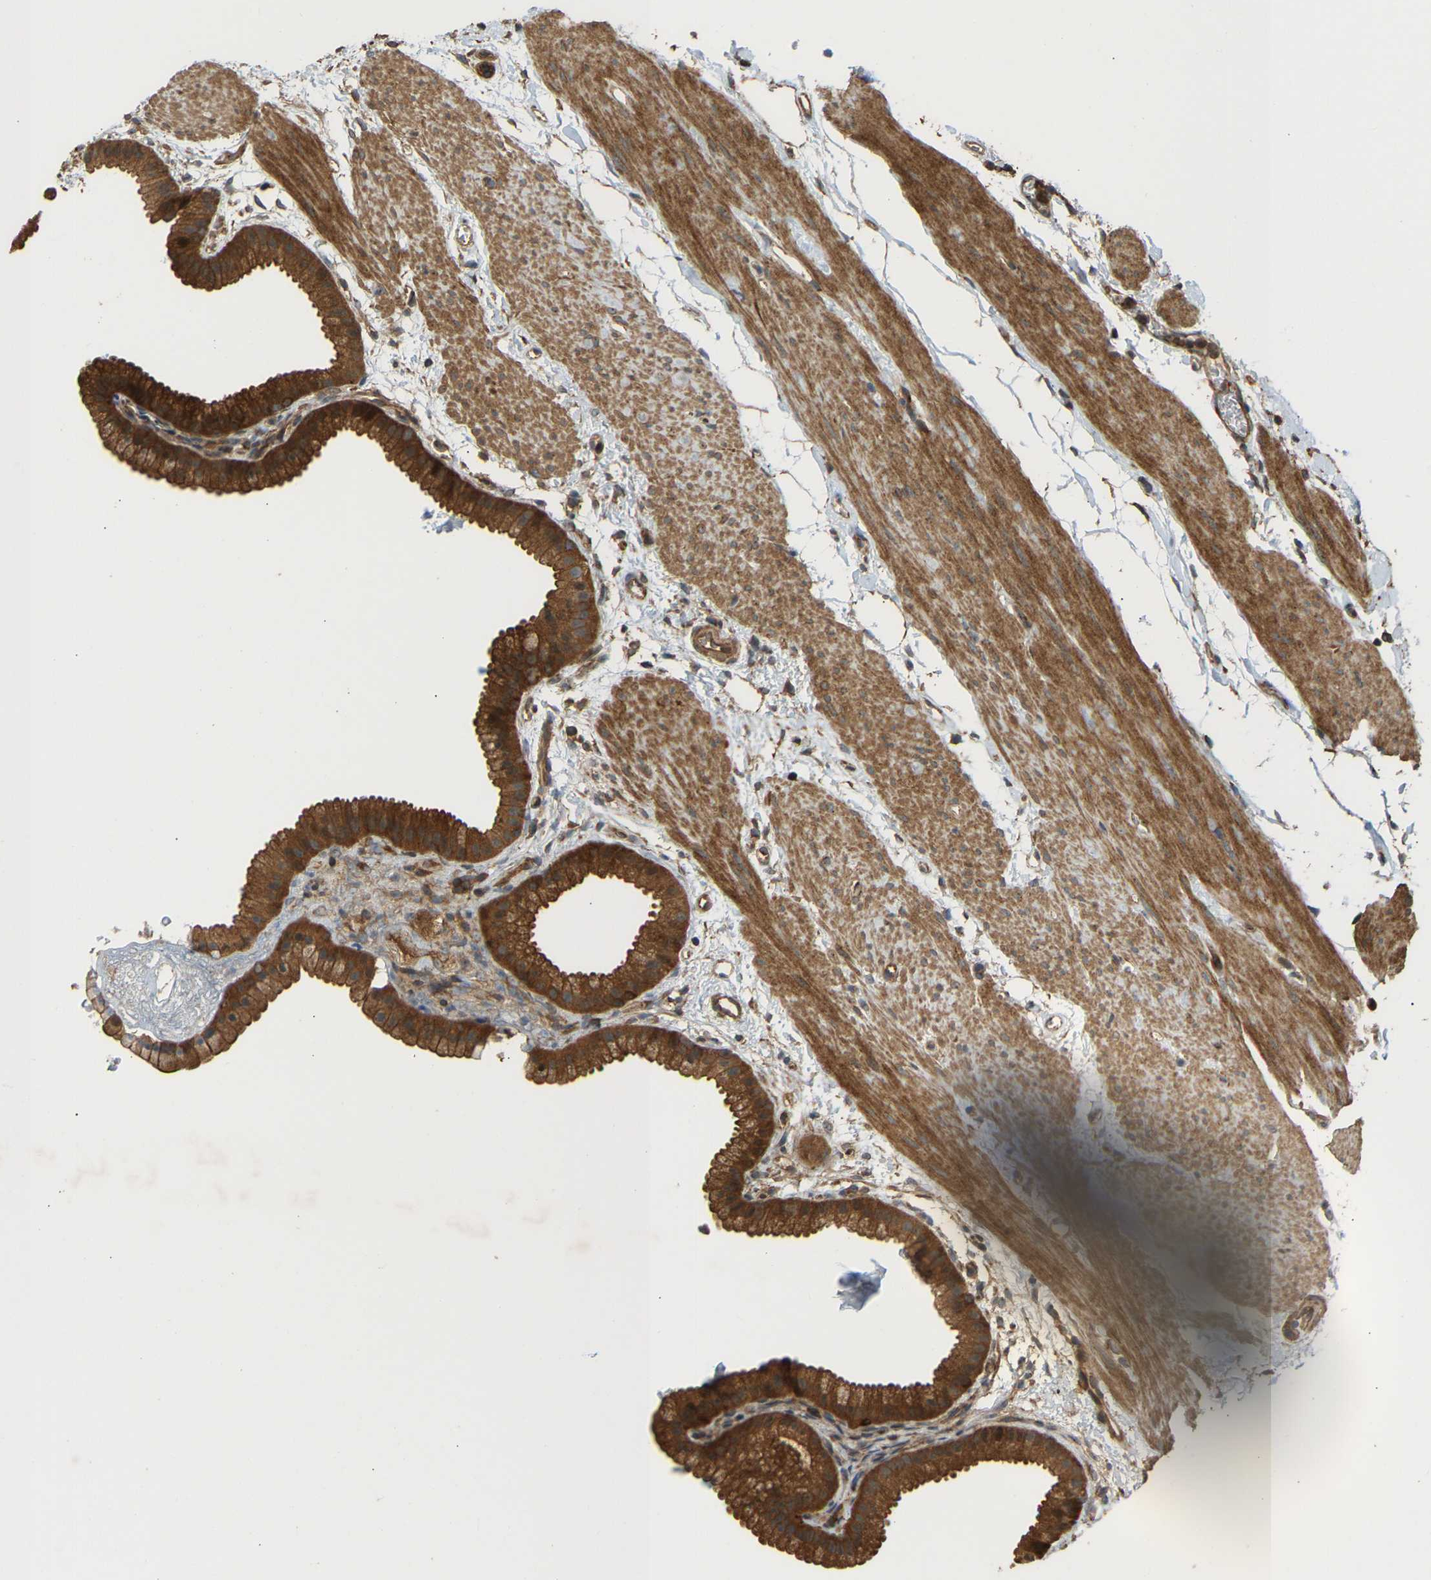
{"staining": {"intensity": "strong", "quantity": ">75%", "location": "cytoplasmic/membranous,nuclear"}, "tissue": "gallbladder", "cell_type": "Glandular cells", "image_type": "normal", "snomed": [{"axis": "morphology", "description": "Normal tissue, NOS"}, {"axis": "topography", "description": "Gallbladder"}], "caption": "Immunohistochemical staining of benign gallbladder reveals >75% levels of strong cytoplasmic/membranous,nuclear protein positivity in approximately >75% of glandular cells. (DAB (3,3'-diaminobenzidine) IHC, brown staining for protein, blue staining for nuclei).", "gene": "ENSG00000282218", "patient": {"sex": "female", "age": 64}}